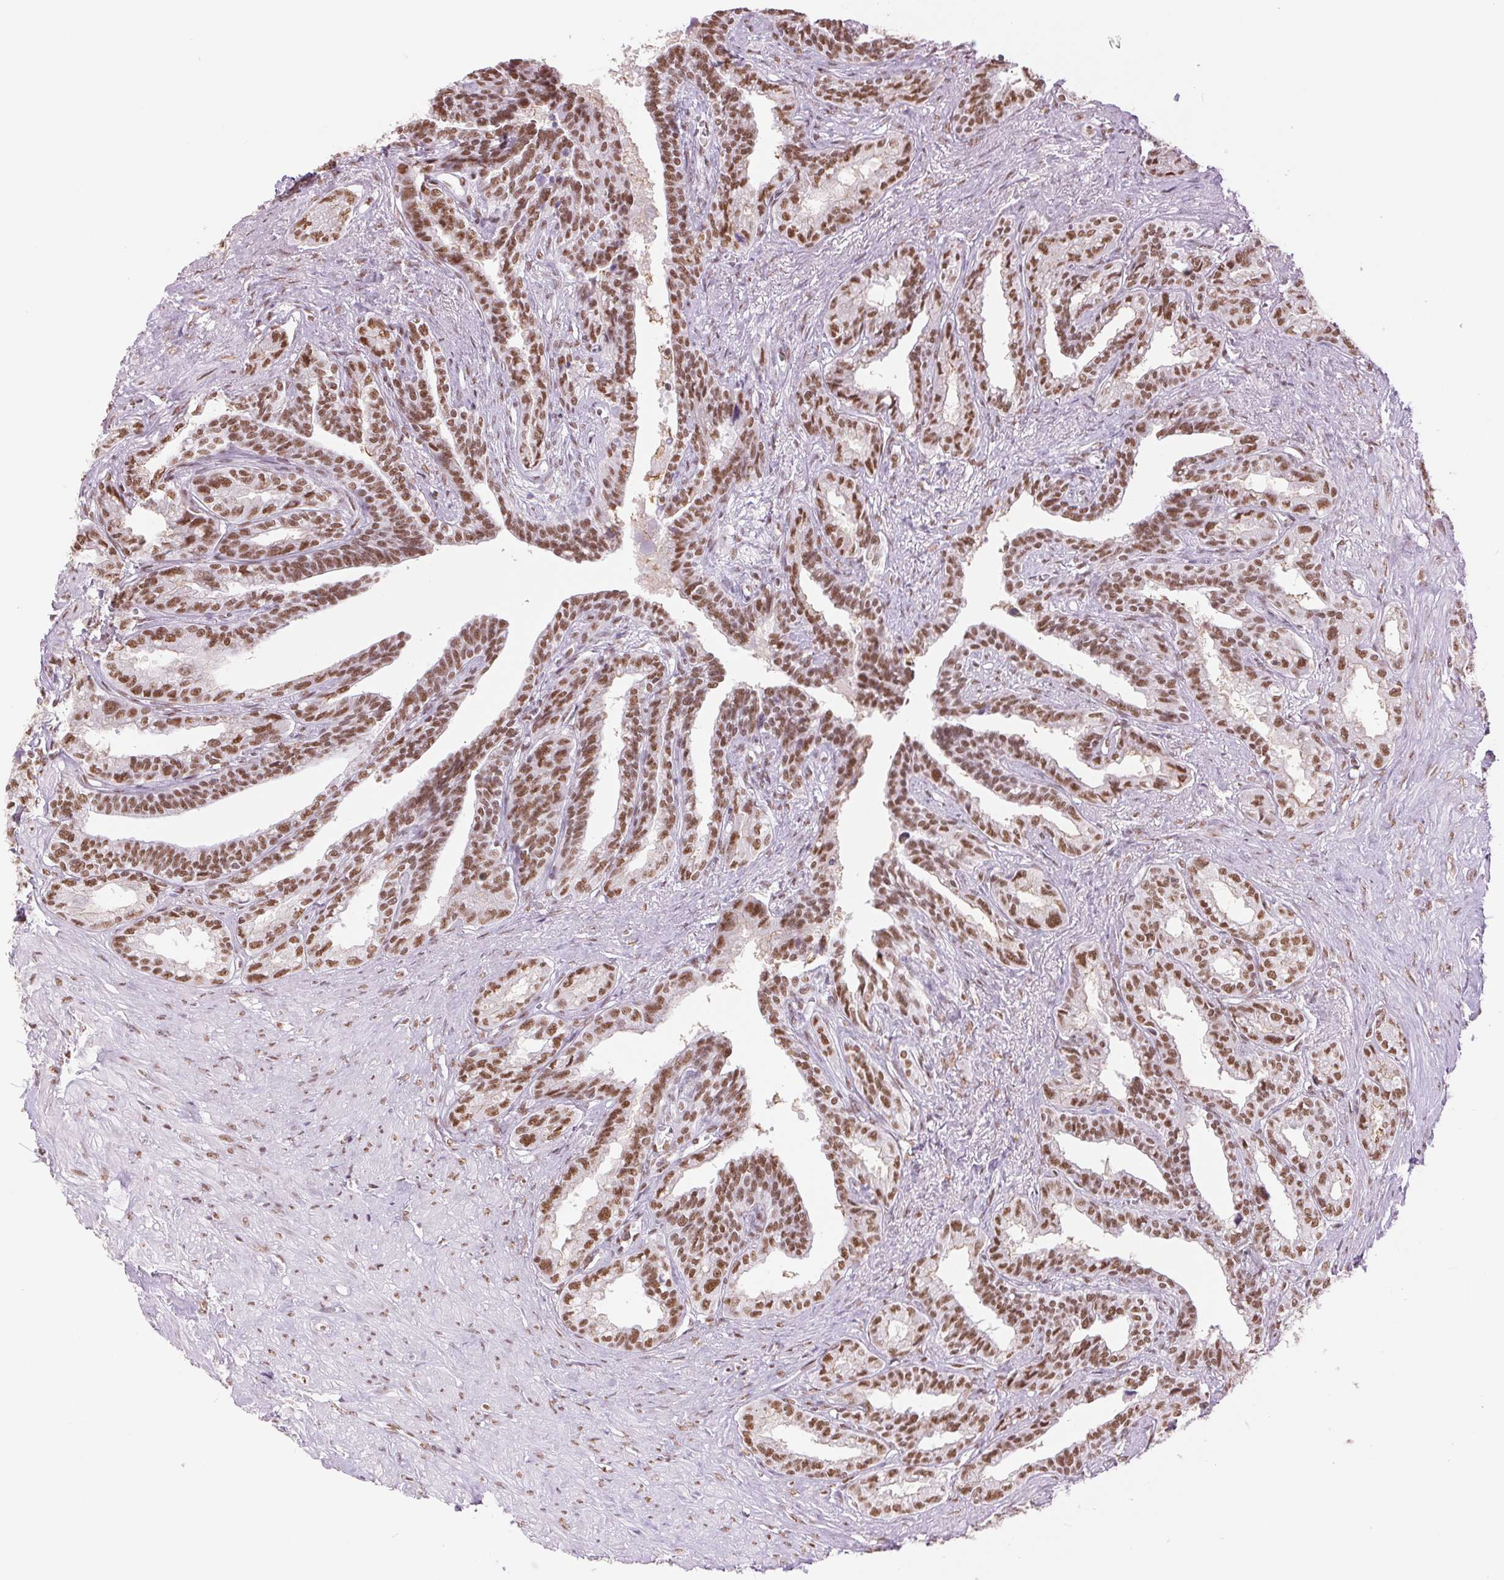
{"staining": {"intensity": "moderate", "quantity": ">75%", "location": "nuclear"}, "tissue": "seminal vesicle", "cell_type": "Glandular cells", "image_type": "normal", "snomed": [{"axis": "morphology", "description": "Normal tissue, NOS"}, {"axis": "morphology", "description": "Urothelial carcinoma, NOS"}, {"axis": "topography", "description": "Urinary bladder"}, {"axis": "topography", "description": "Seminal veicle"}], "caption": "This is a photomicrograph of IHC staining of normal seminal vesicle, which shows moderate positivity in the nuclear of glandular cells.", "gene": "ZFR2", "patient": {"sex": "male", "age": 76}}